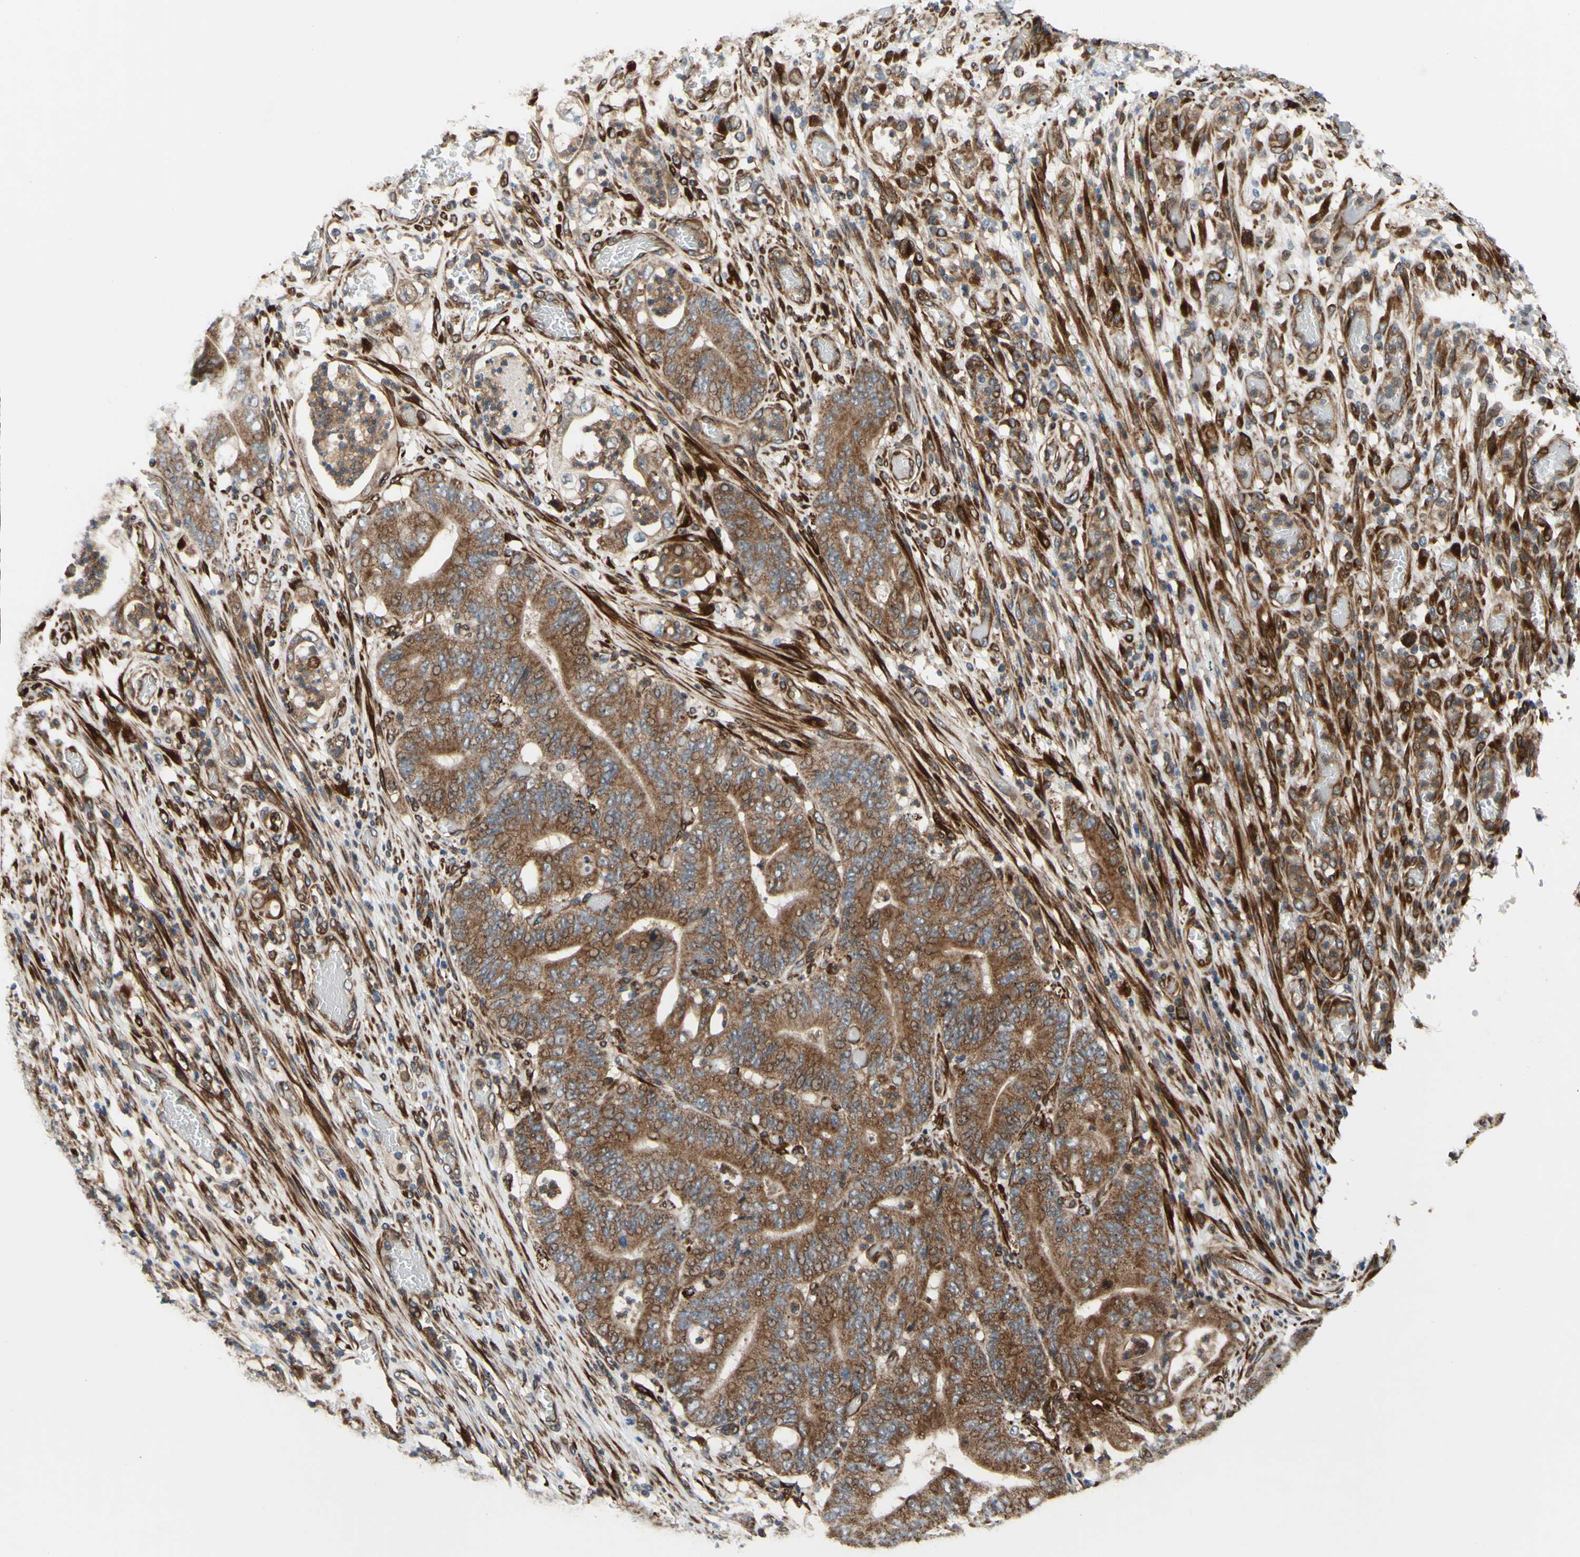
{"staining": {"intensity": "moderate", "quantity": ">75%", "location": "cytoplasmic/membranous"}, "tissue": "stomach cancer", "cell_type": "Tumor cells", "image_type": "cancer", "snomed": [{"axis": "morphology", "description": "Adenocarcinoma, NOS"}, {"axis": "topography", "description": "Stomach"}], "caption": "Immunohistochemistry (IHC) image of stomach adenocarcinoma stained for a protein (brown), which reveals medium levels of moderate cytoplasmic/membranous staining in about >75% of tumor cells.", "gene": "PRAF2", "patient": {"sex": "female", "age": 73}}